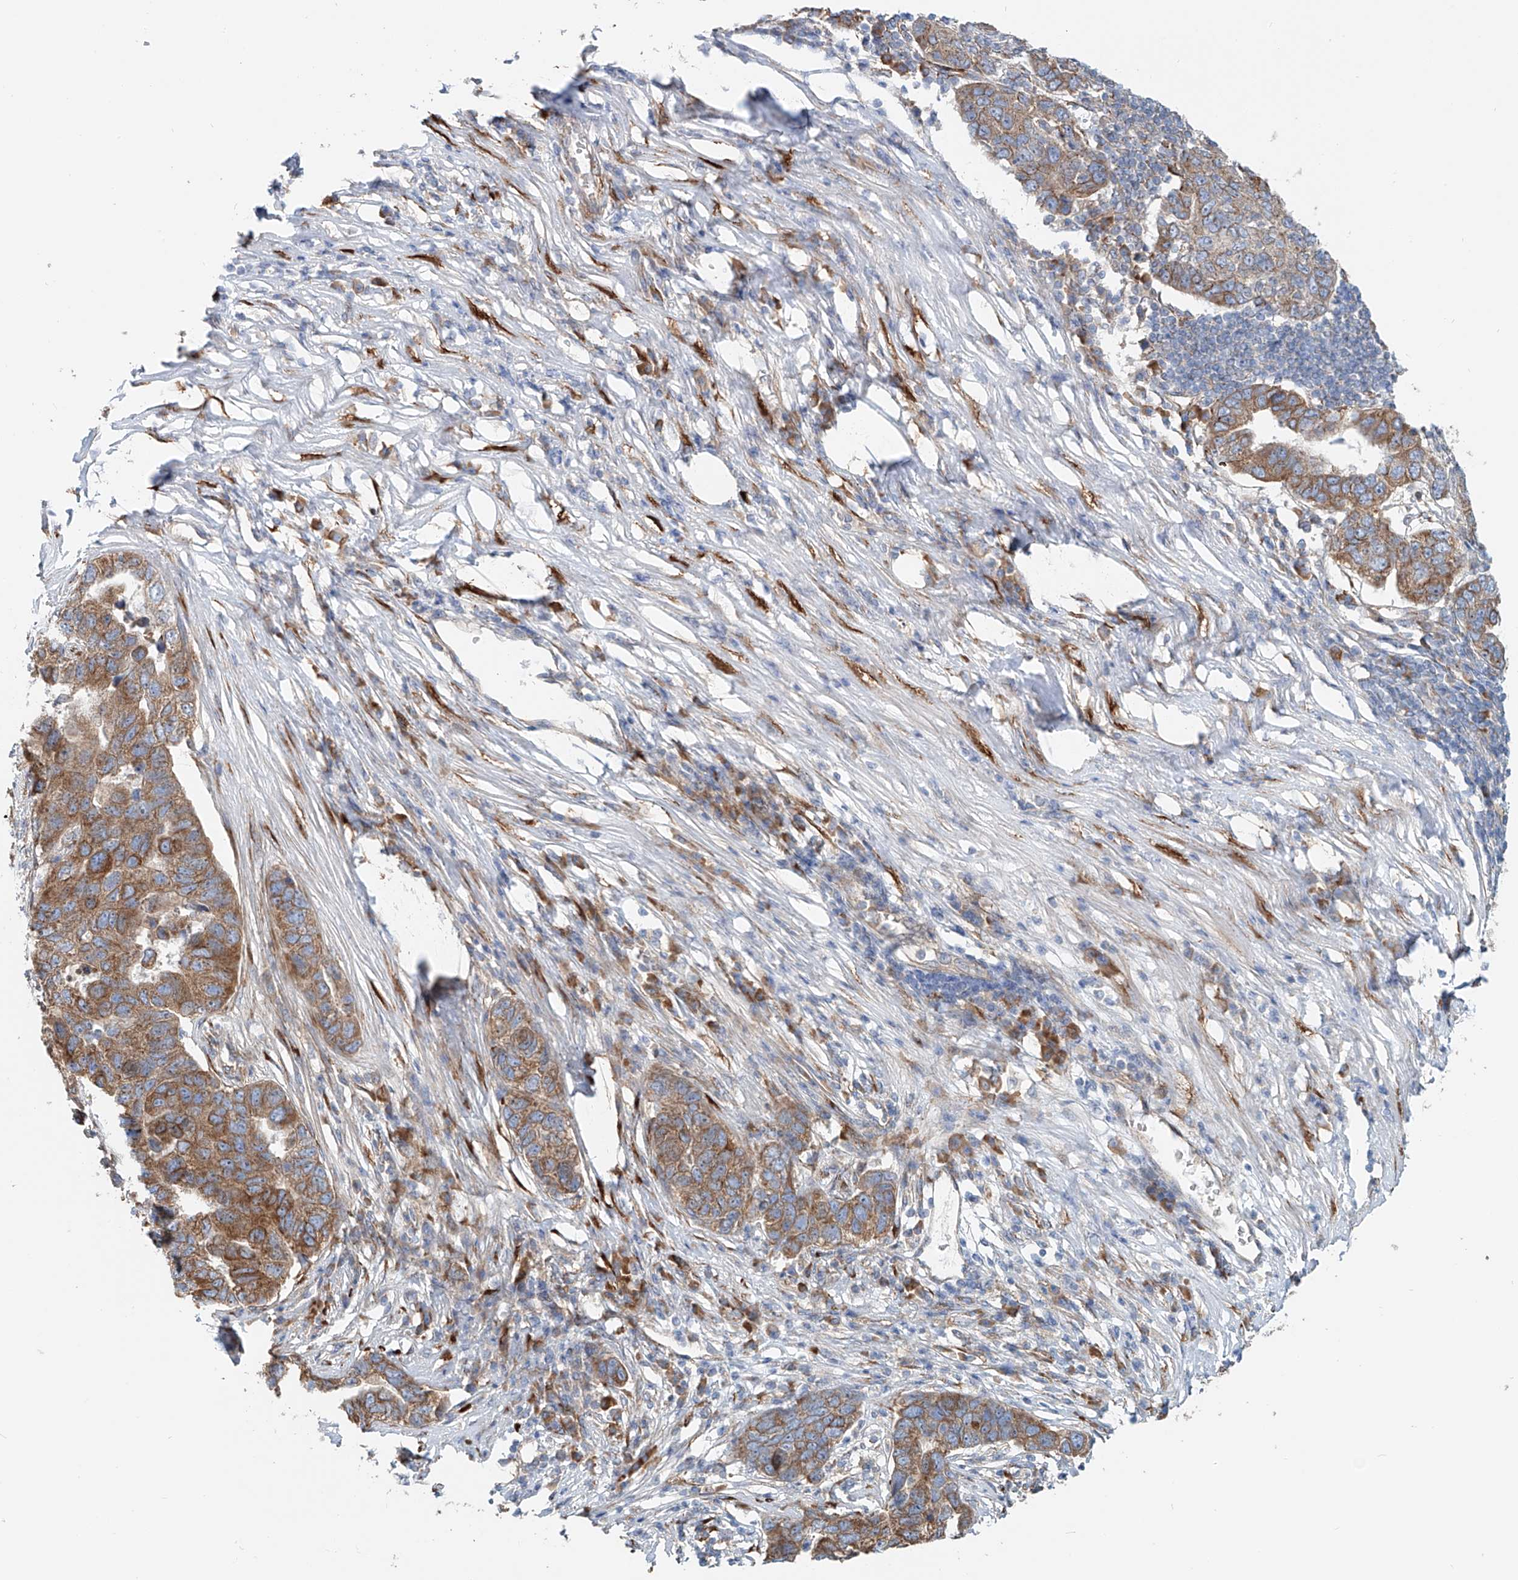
{"staining": {"intensity": "moderate", "quantity": ">75%", "location": "cytoplasmic/membranous"}, "tissue": "pancreatic cancer", "cell_type": "Tumor cells", "image_type": "cancer", "snomed": [{"axis": "morphology", "description": "Adenocarcinoma, NOS"}, {"axis": "topography", "description": "Pancreas"}], "caption": "High-magnification brightfield microscopy of pancreatic cancer (adenocarcinoma) stained with DAB (3,3'-diaminobenzidine) (brown) and counterstained with hematoxylin (blue). tumor cells exhibit moderate cytoplasmic/membranous staining is appreciated in approximately>75% of cells.", "gene": "SNAP29", "patient": {"sex": "female", "age": 61}}